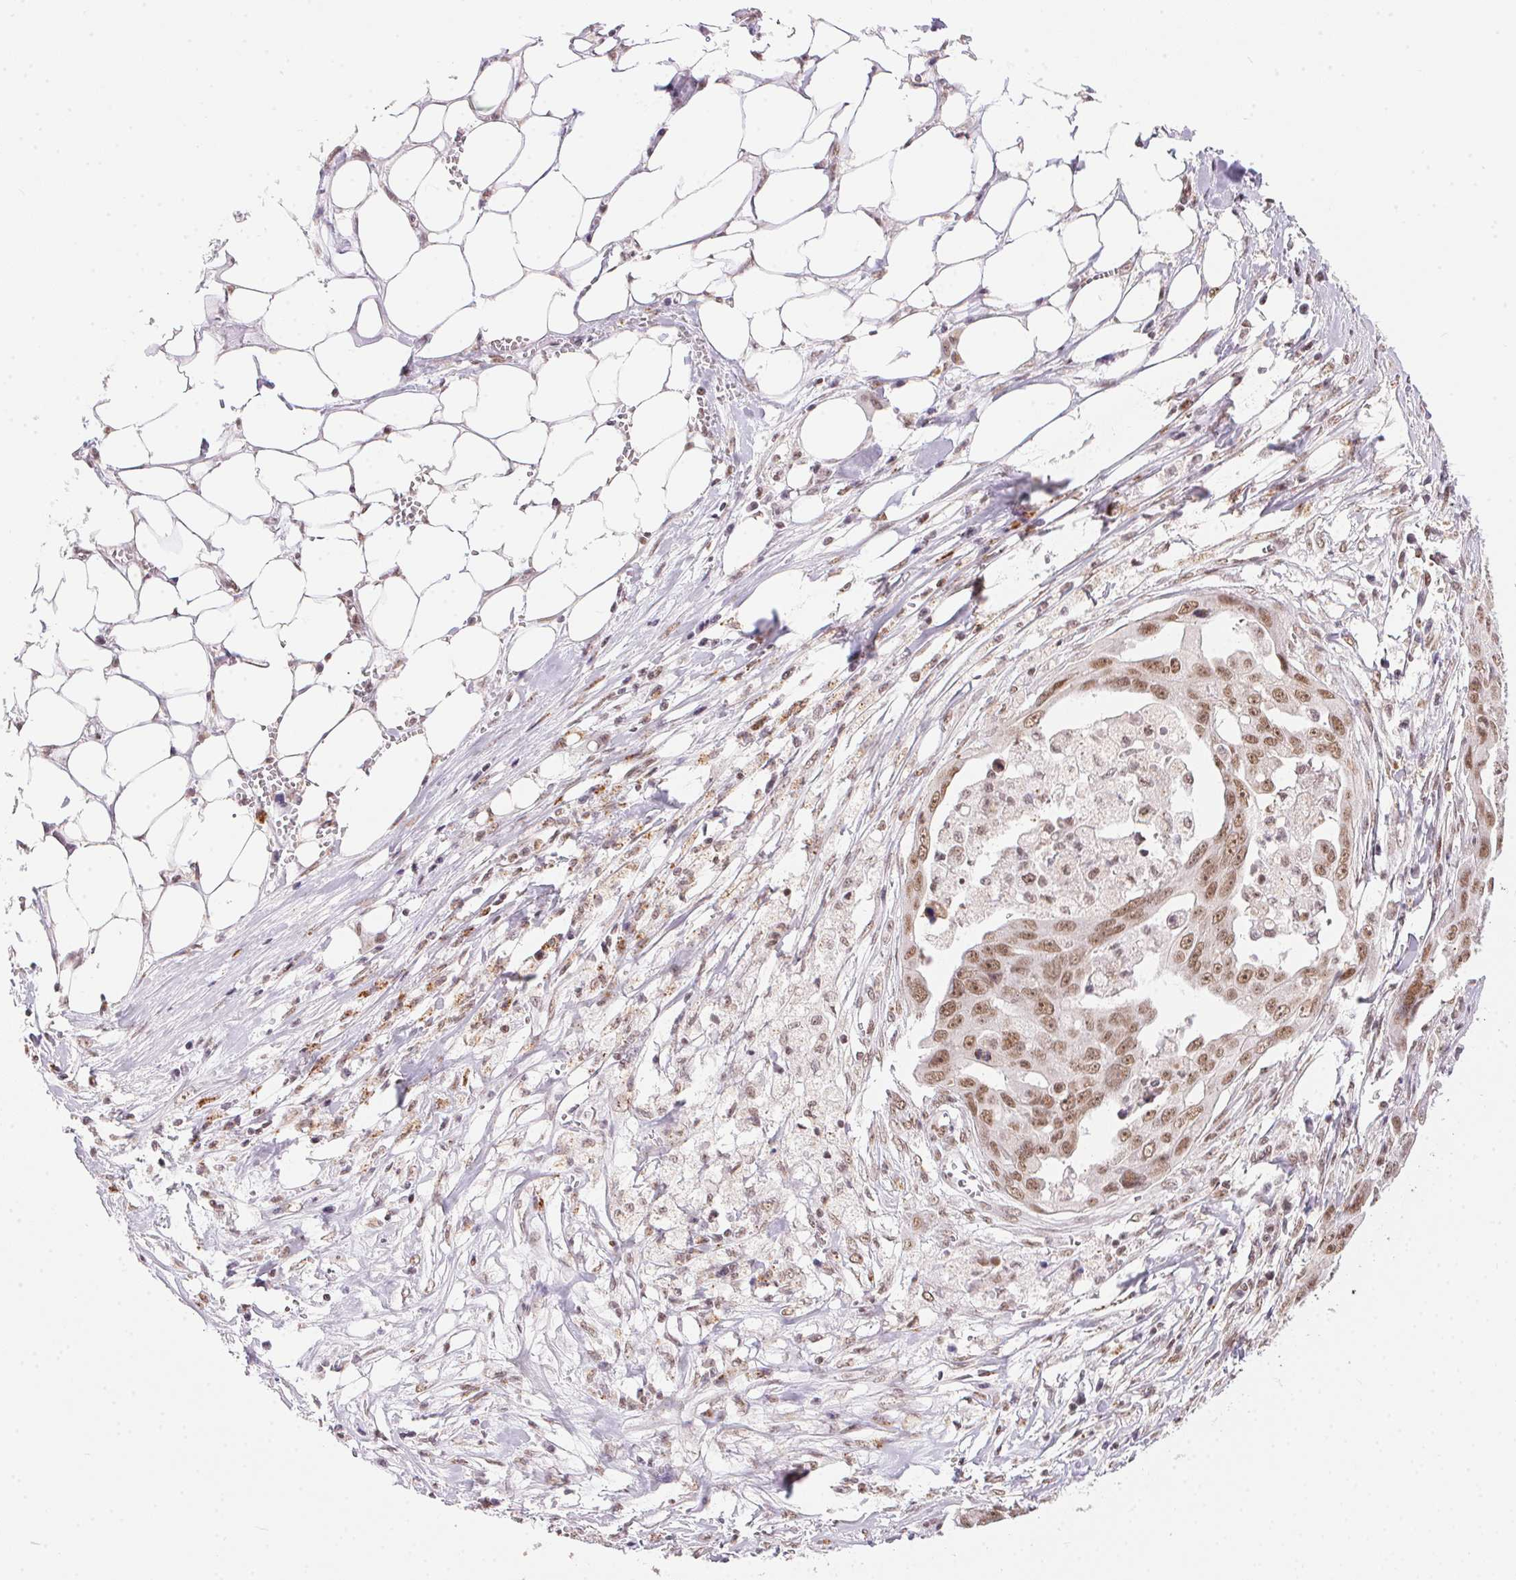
{"staining": {"intensity": "moderate", "quantity": ">75%", "location": "nuclear"}, "tissue": "ovarian cancer", "cell_type": "Tumor cells", "image_type": "cancer", "snomed": [{"axis": "morphology", "description": "Carcinoma, endometroid"}, {"axis": "topography", "description": "Ovary"}], "caption": "Tumor cells reveal moderate nuclear expression in approximately >75% of cells in endometroid carcinoma (ovarian).", "gene": "NFE2L1", "patient": {"sex": "female", "age": 70}}